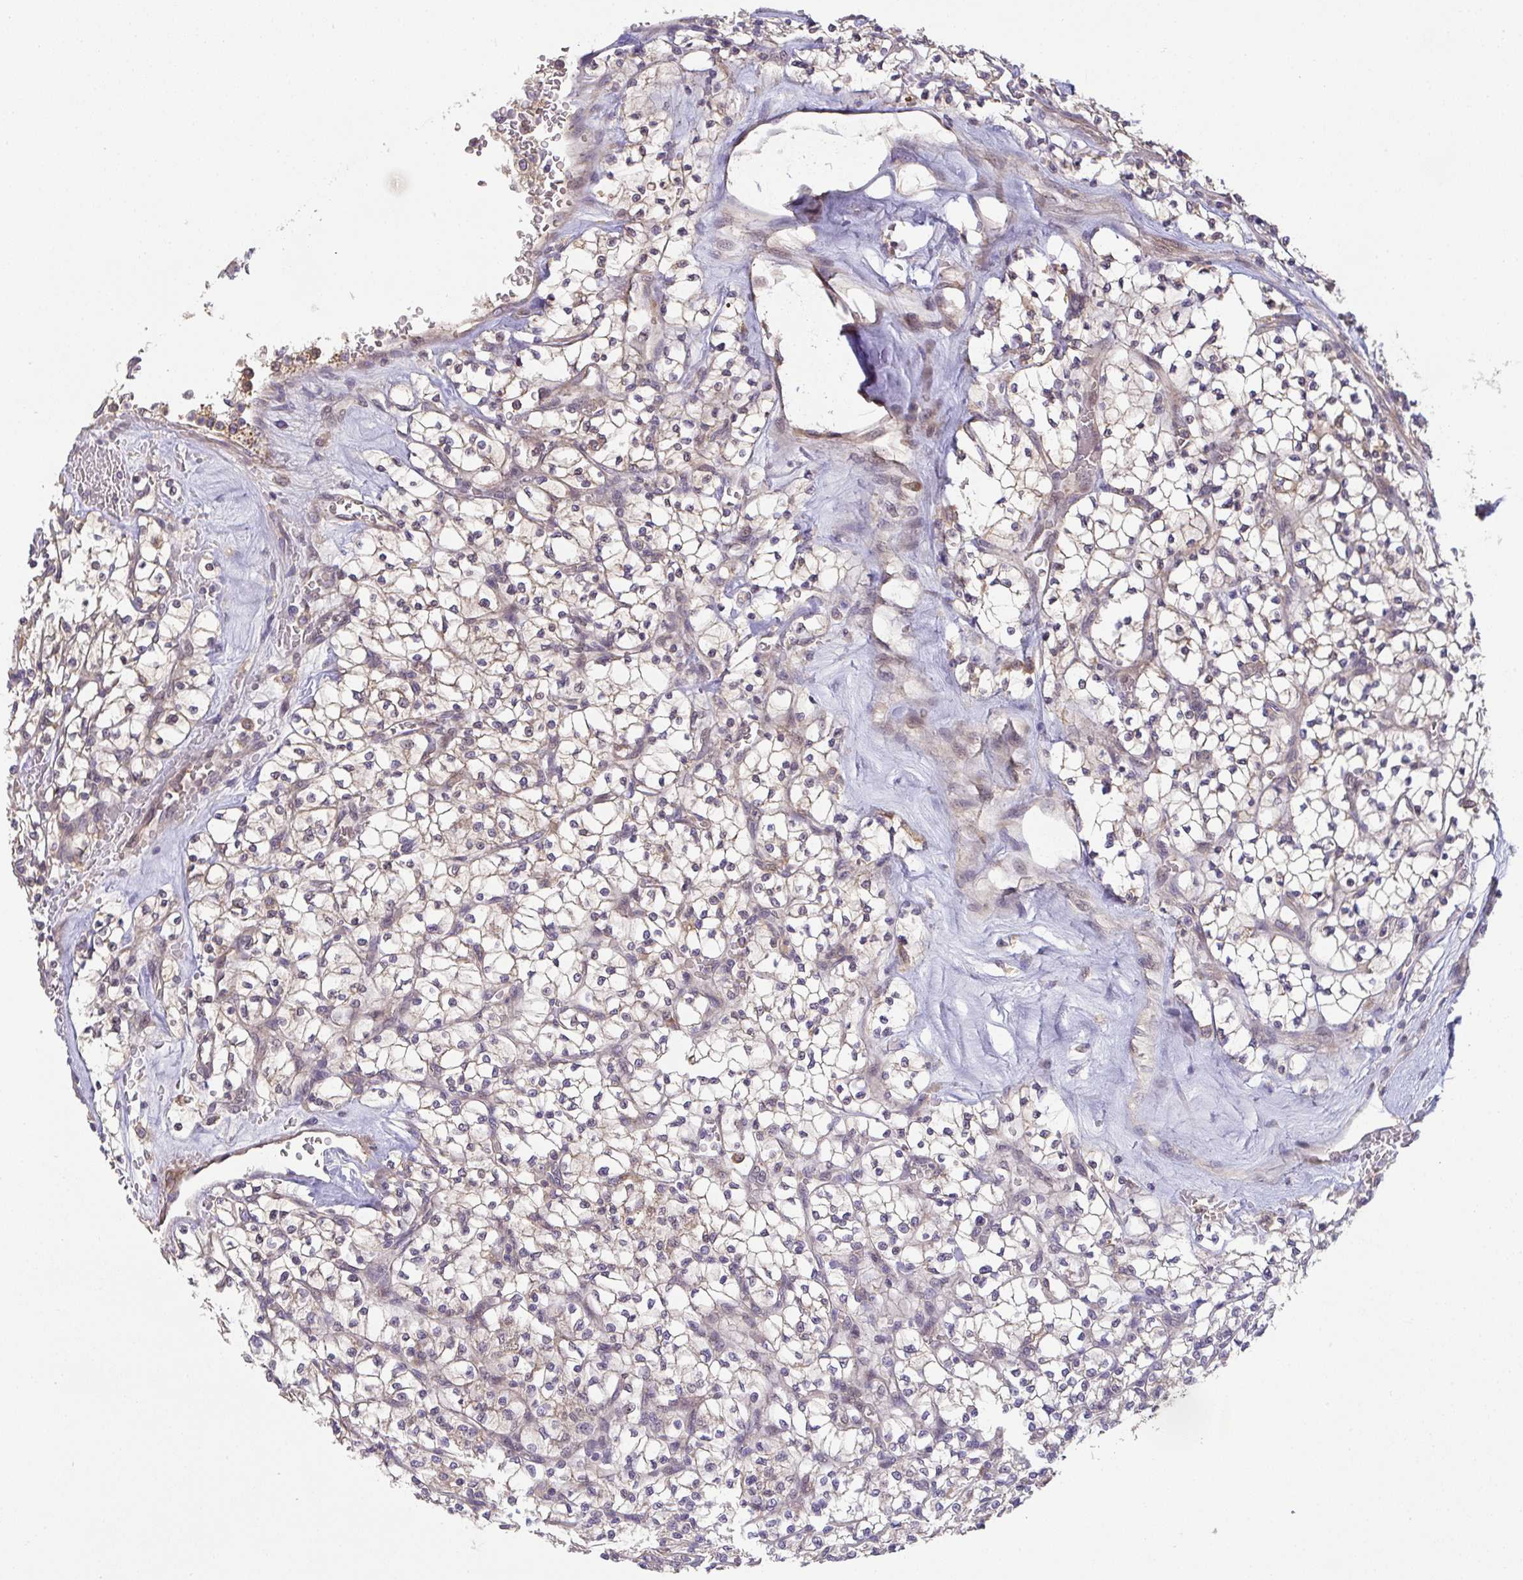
{"staining": {"intensity": "weak", "quantity": "25%-75%", "location": "cytoplasmic/membranous,nuclear"}, "tissue": "renal cancer", "cell_type": "Tumor cells", "image_type": "cancer", "snomed": [{"axis": "morphology", "description": "Adenocarcinoma, NOS"}, {"axis": "topography", "description": "Kidney"}], "caption": "The immunohistochemical stain highlights weak cytoplasmic/membranous and nuclear positivity in tumor cells of adenocarcinoma (renal) tissue.", "gene": "EEF1AKMT1", "patient": {"sex": "female", "age": 64}}